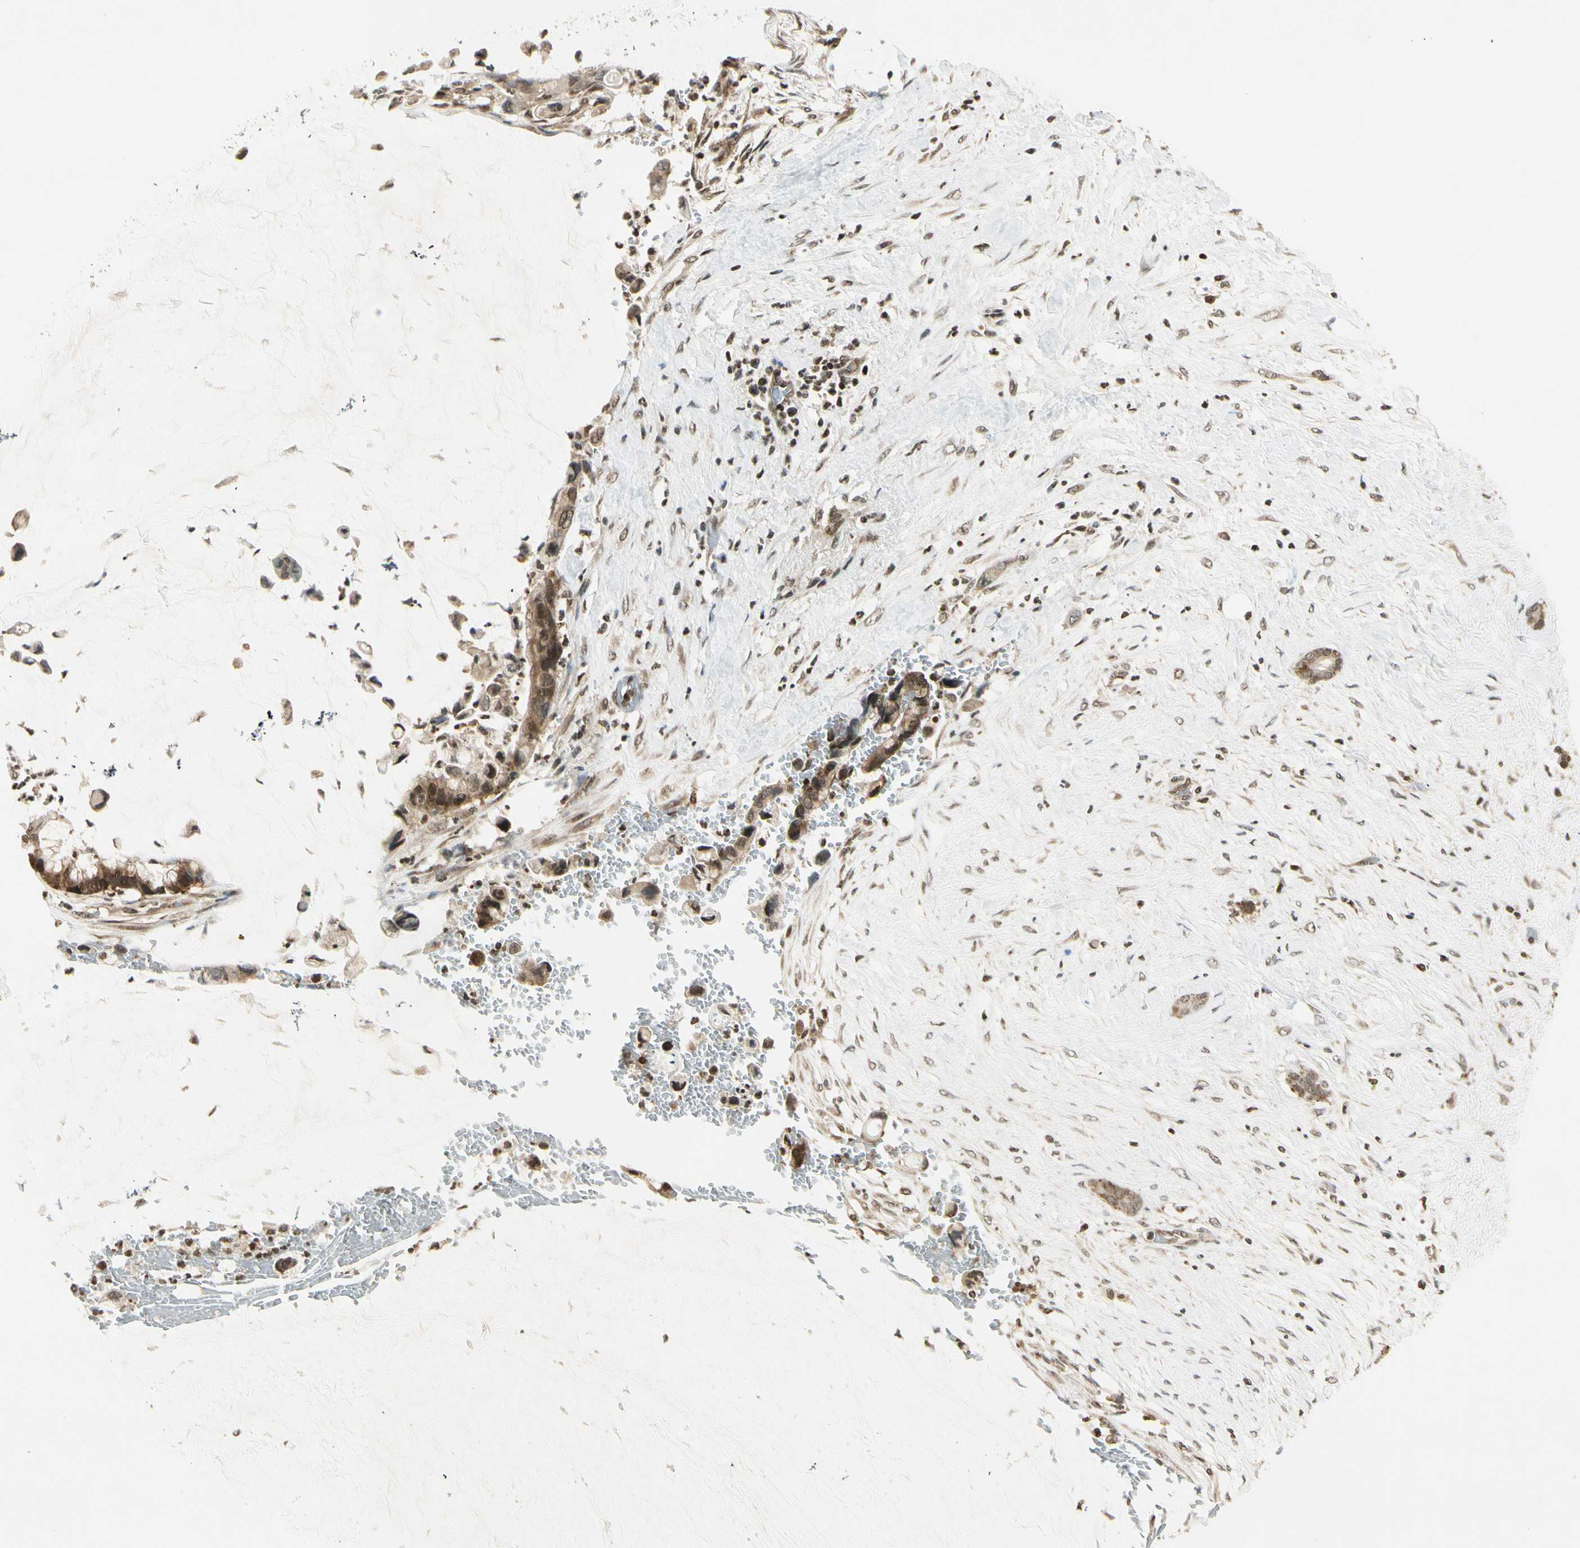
{"staining": {"intensity": "moderate", "quantity": ">75%", "location": "cytoplasmic/membranous"}, "tissue": "pancreatic cancer", "cell_type": "Tumor cells", "image_type": "cancer", "snomed": [{"axis": "morphology", "description": "Adenocarcinoma, NOS"}, {"axis": "topography", "description": "Pancreas"}], "caption": "IHC of pancreatic cancer (adenocarcinoma) shows medium levels of moderate cytoplasmic/membranous expression in approximately >75% of tumor cells. The staining was performed using DAB, with brown indicating positive protein expression. Nuclei are stained blue with hematoxylin.", "gene": "SMN2", "patient": {"sex": "male", "age": 41}}